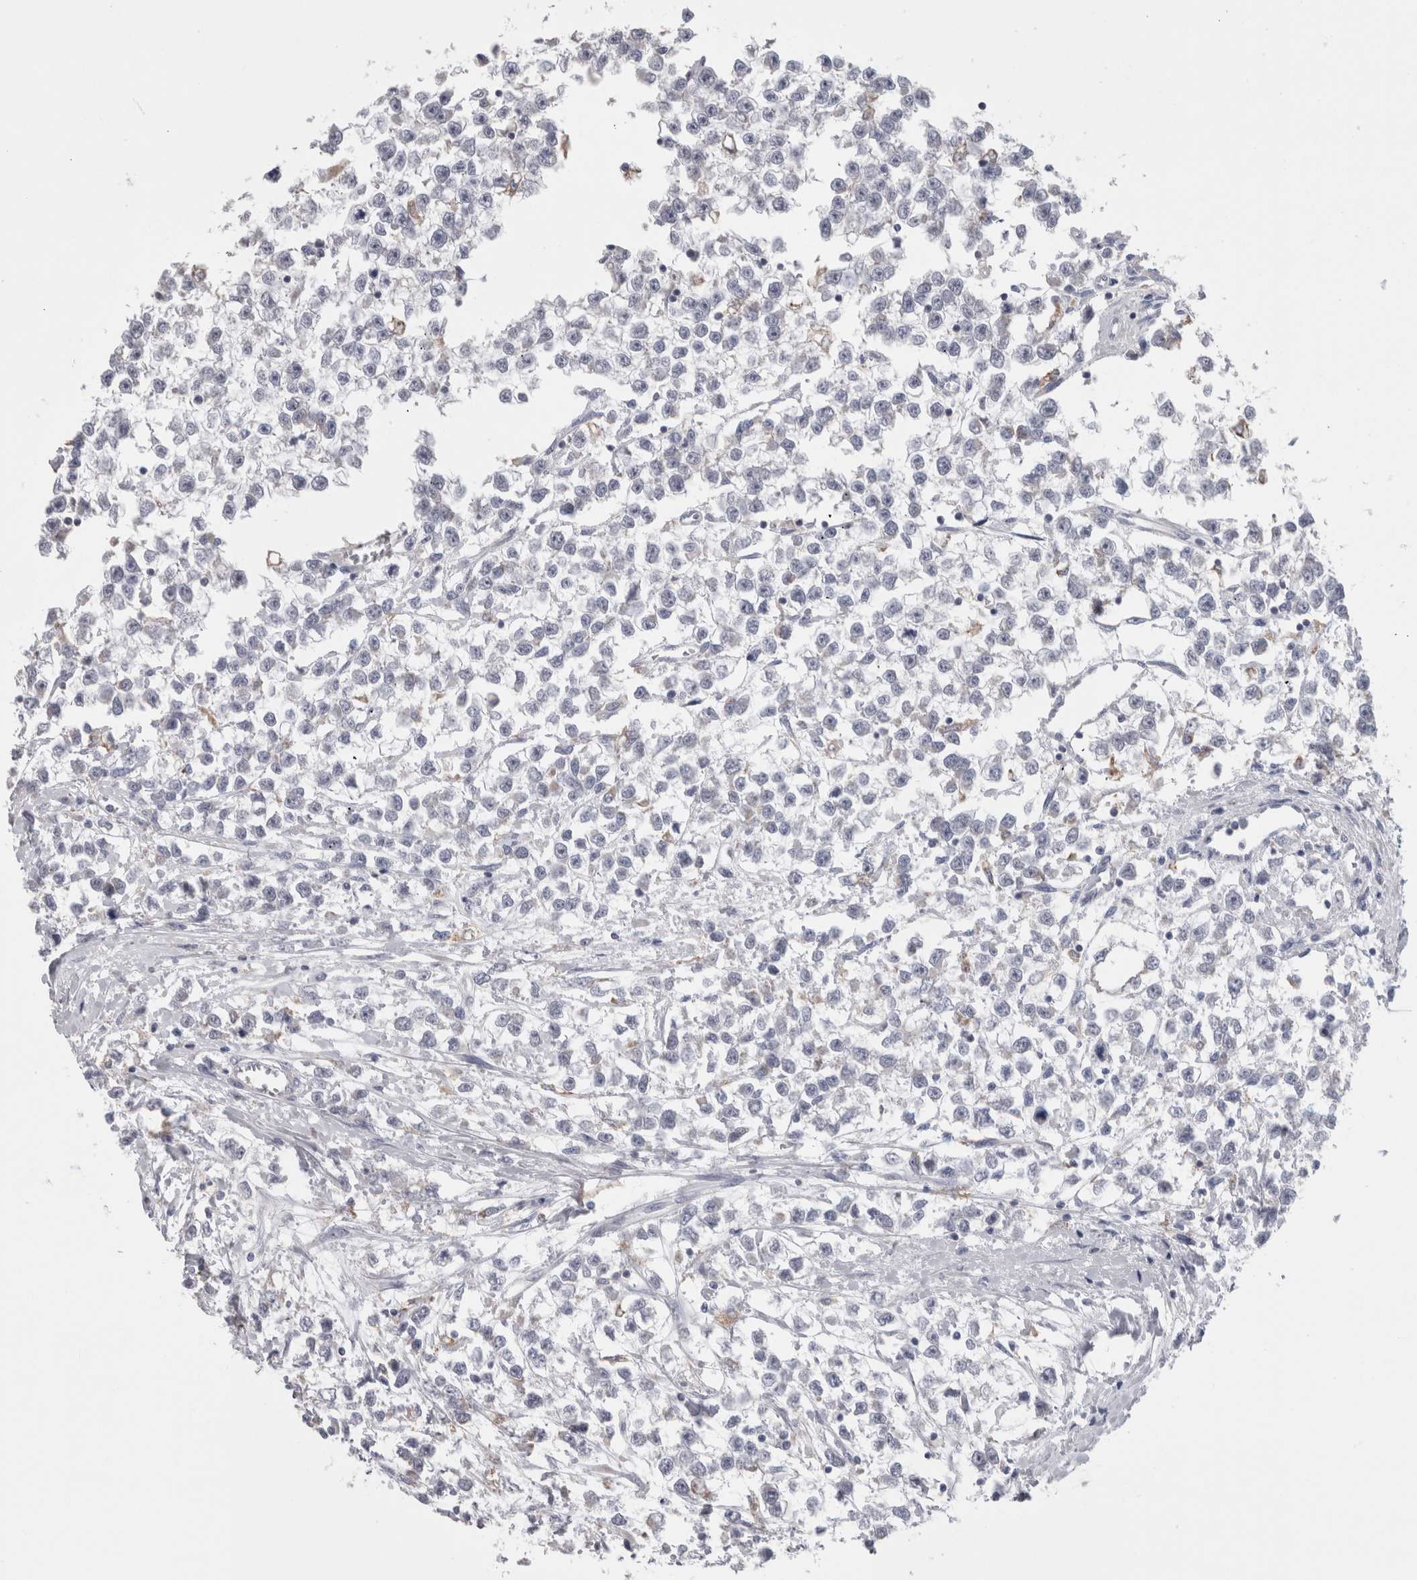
{"staining": {"intensity": "negative", "quantity": "none", "location": "none"}, "tissue": "testis cancer", "cell_type": "Tumor cells", "image_type": "cancer", "snomed": [{"axis": "morphology", "description": "Seminoma, NOS"}, {"axis": "morphology", "description": "Carcinoma, Embryonal, NOS"}, {"axis": "topography", "description": "Testis"}], "caption": "Immunohistochemical staining of testis cancer demonstrates no significant staining in tumor cells.", "gene": "GDAP1", "patient": {"sex": "male", "age": 51}}